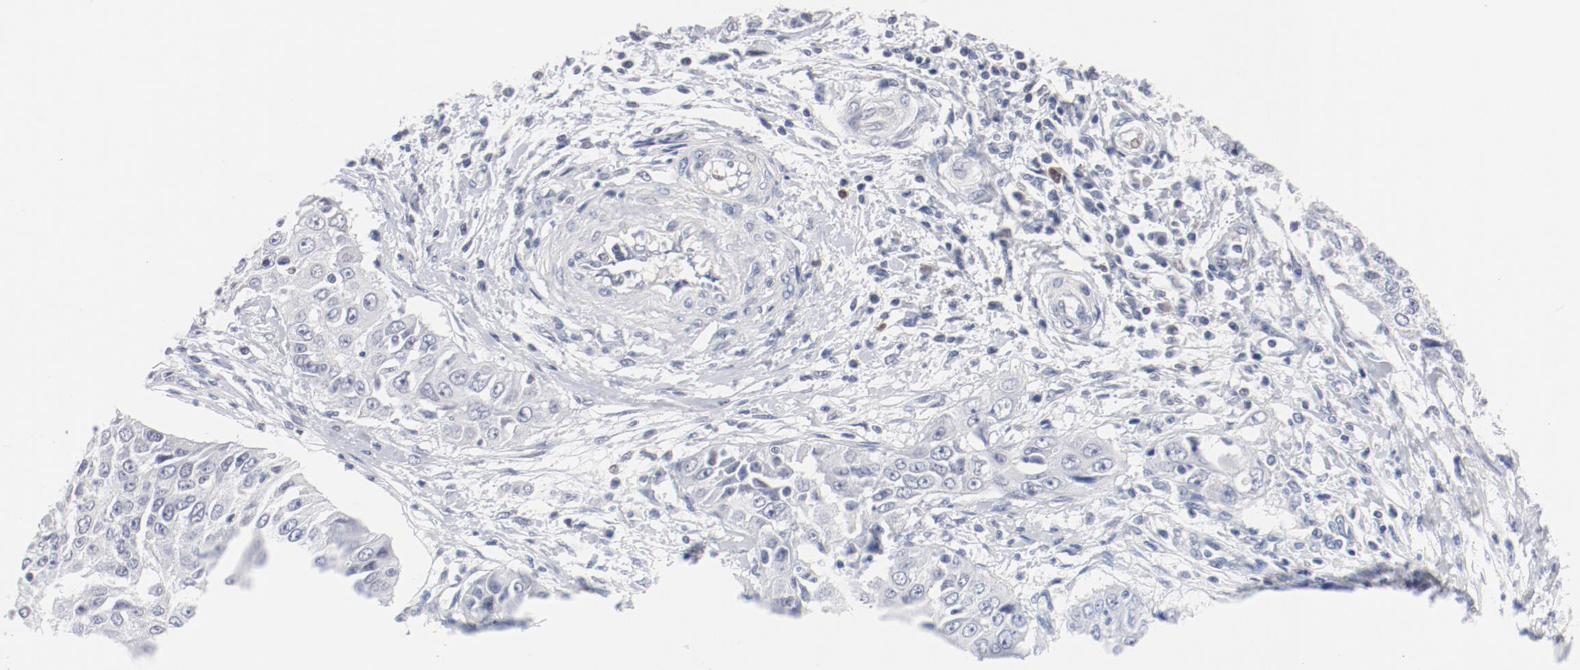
{"staining": {"intensity": "negative", "quantity": "none", "location": "none"}, "tissue": "cervical cancer", "cell_type": "Tumor cells", "image_type": "cancer", "snomed": [{"axis": "morphology", "description": "Squamous cell carcinoma, NOS"}, {"axis": "topography", "description": "Cervix"}], "caption": "Cervical cancer (squamous cell carcinoma) was stained to show a protein in brown. There is no significant positivity in tumor cells.", "gene": "KCNK13", "patient": {"sex": "female", "age": 64}}